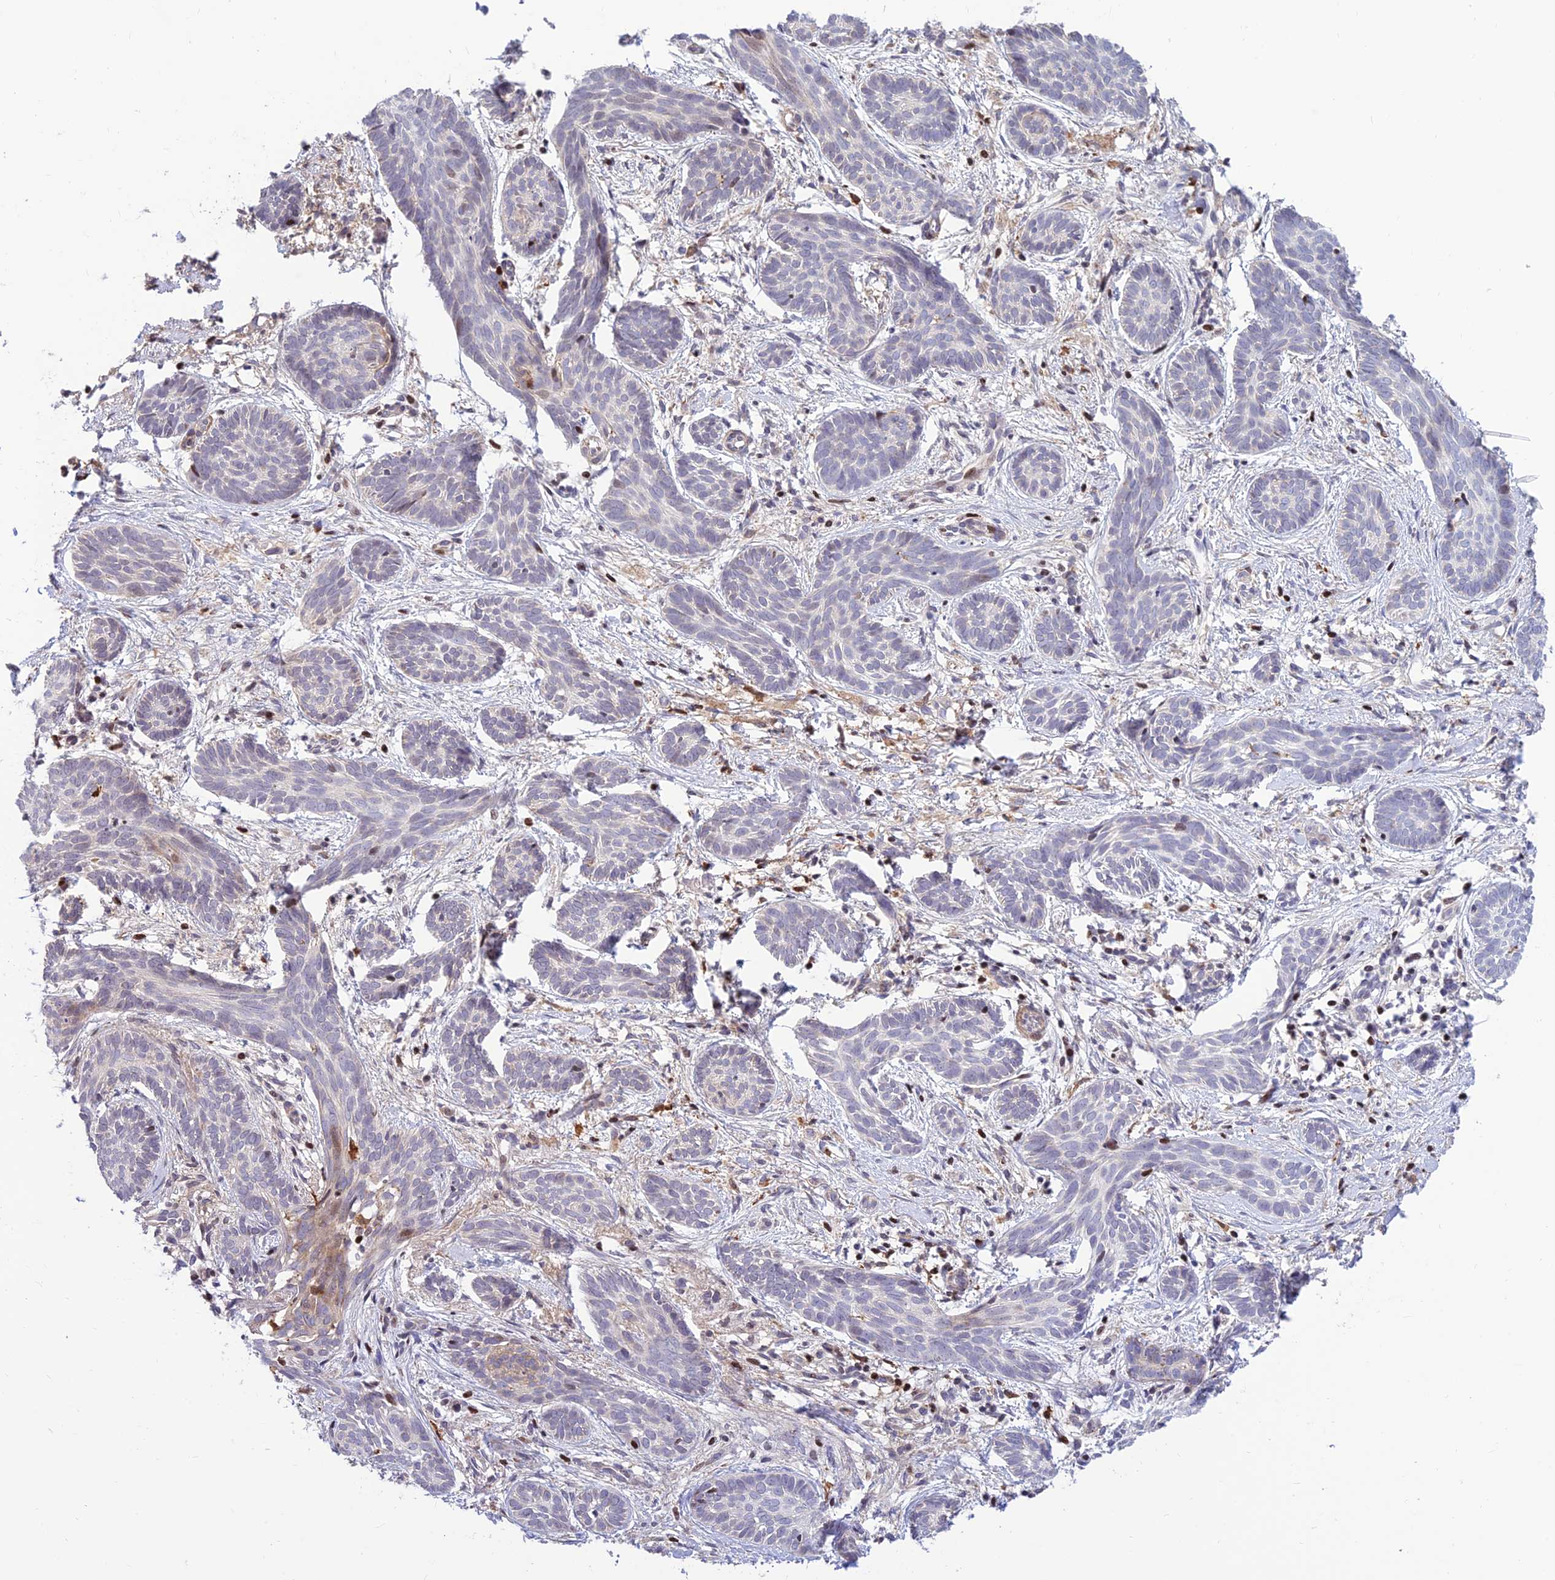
{"staining": {"intensity": "negative", "quantity": "none", "location": "none"}, "tissue": "skin cancer", "cell_type": "Tumor cells", "image_type": "cancer", "snomed": [{"axis": "morphology", "description": "Basal cell carcinoma"}, {"axis": "topography", "description": "Skin"}], "caption": "Immunohistochemistry (IHC) histopathology image of neoplastic tissue: skin basal cell carcinoma stained with DAB (3,3'-diaminobenzidine) reveals no significant protein staining in tumor cells.", "gene": "FAM186B", "patient": {"sex": "female", "age": 81}}